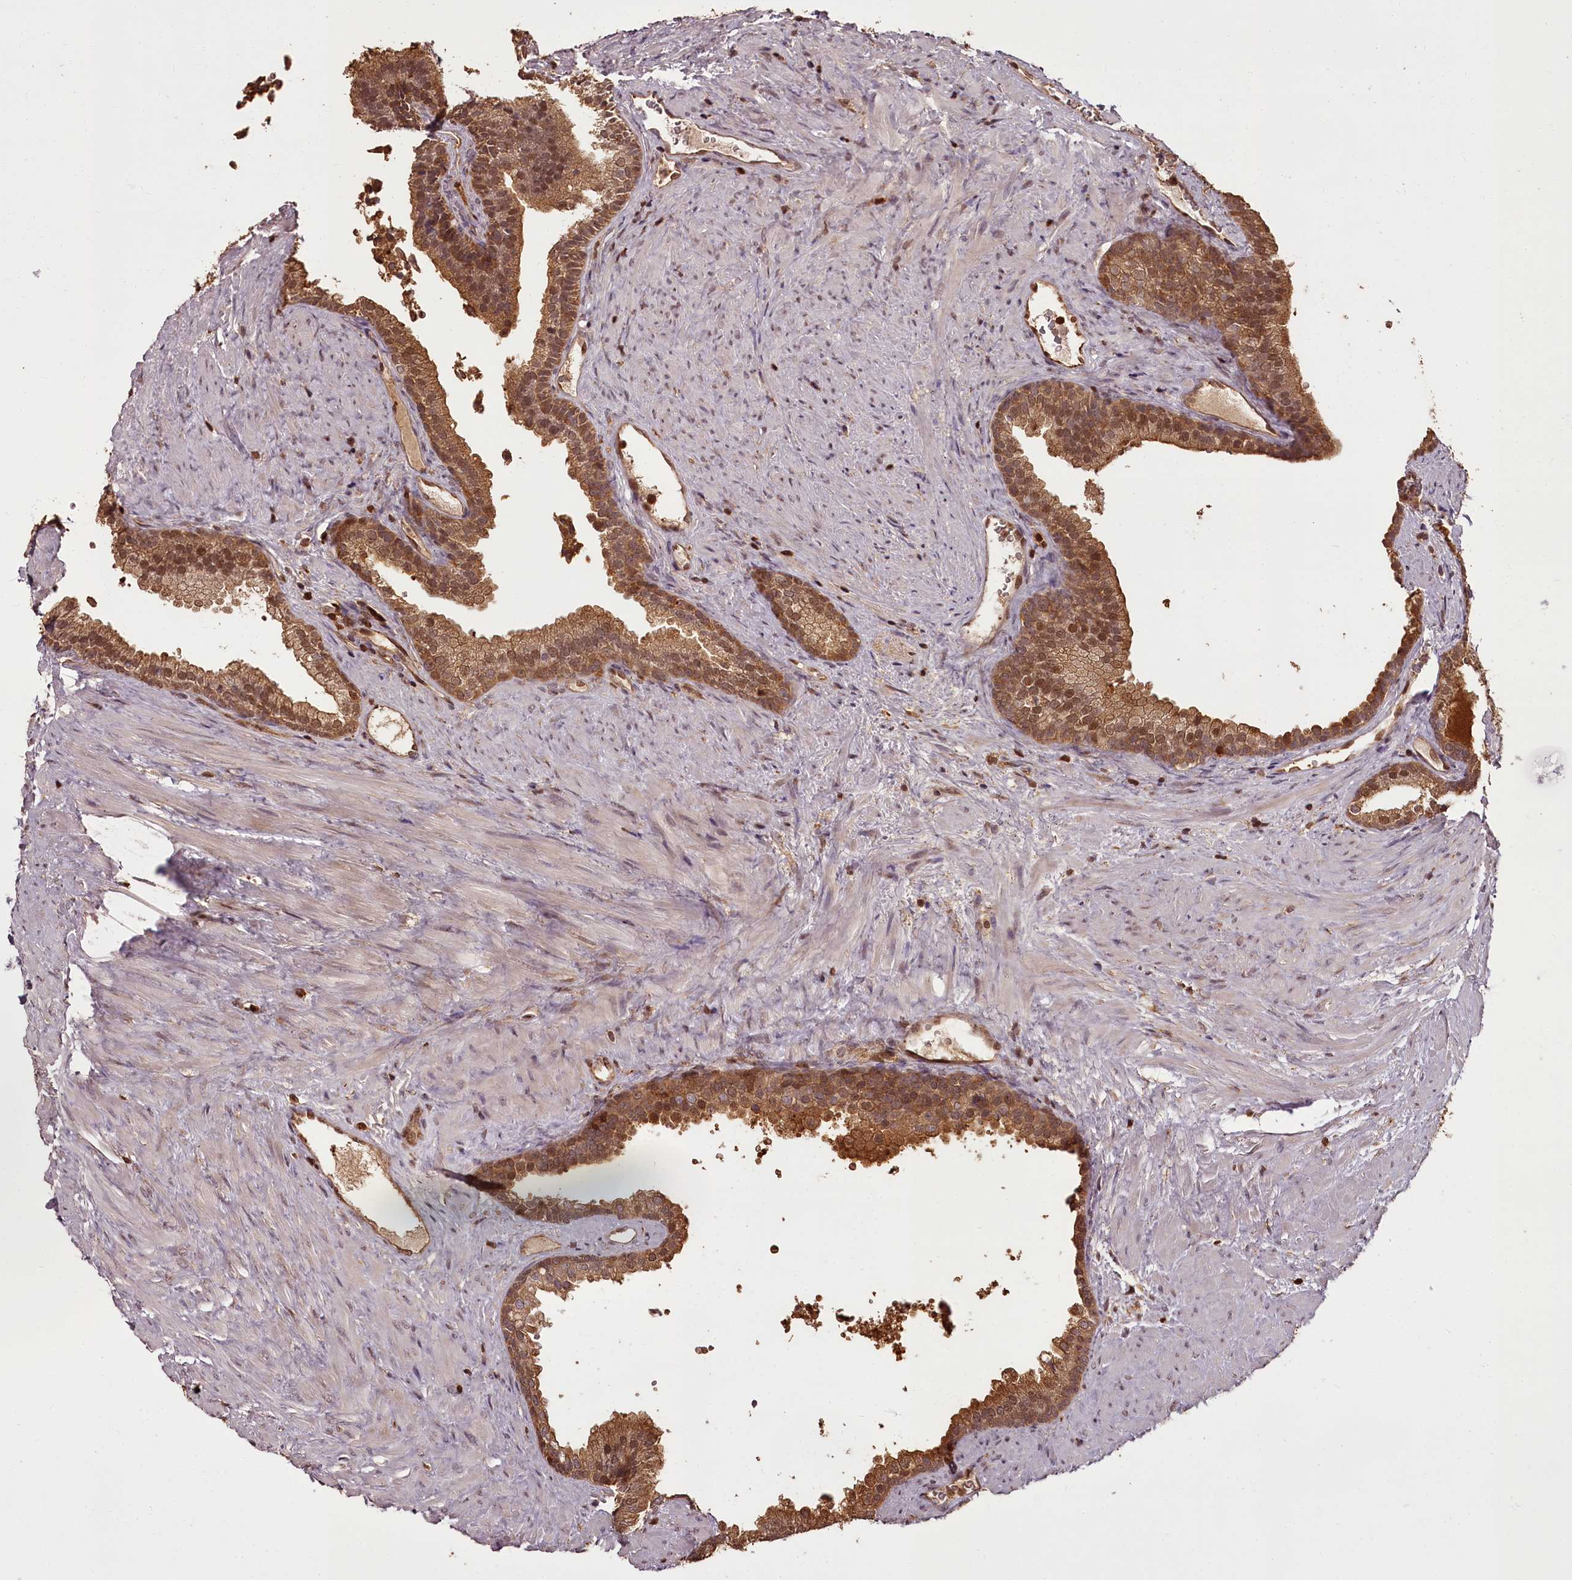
{"staining": {"intensity": "moderate", "quantity": ">75%", "location": "cytoplasmic/membranous,nuclear"}, "tissue": "prostate", "cell_type": "Glandular cells", "image_type": "normal", "snomed": [{"axis": "morphology", "description": "Normal tissue, NOS"}, {"axis": "topography", "description": "Prostate"}], "caption": "Glandular cells show moderate cytoplasmic/membranous,nuclear positivity in approximately >75% of cells in normal prostate. (Stains: DAB (3,3'-diaminobenzidine) in brown, nuclei in blue, Microscopy: brightfield microscopy at high magnification).", "gene": "NPRL2", "patient": {"sex": "male", "age": 76}}